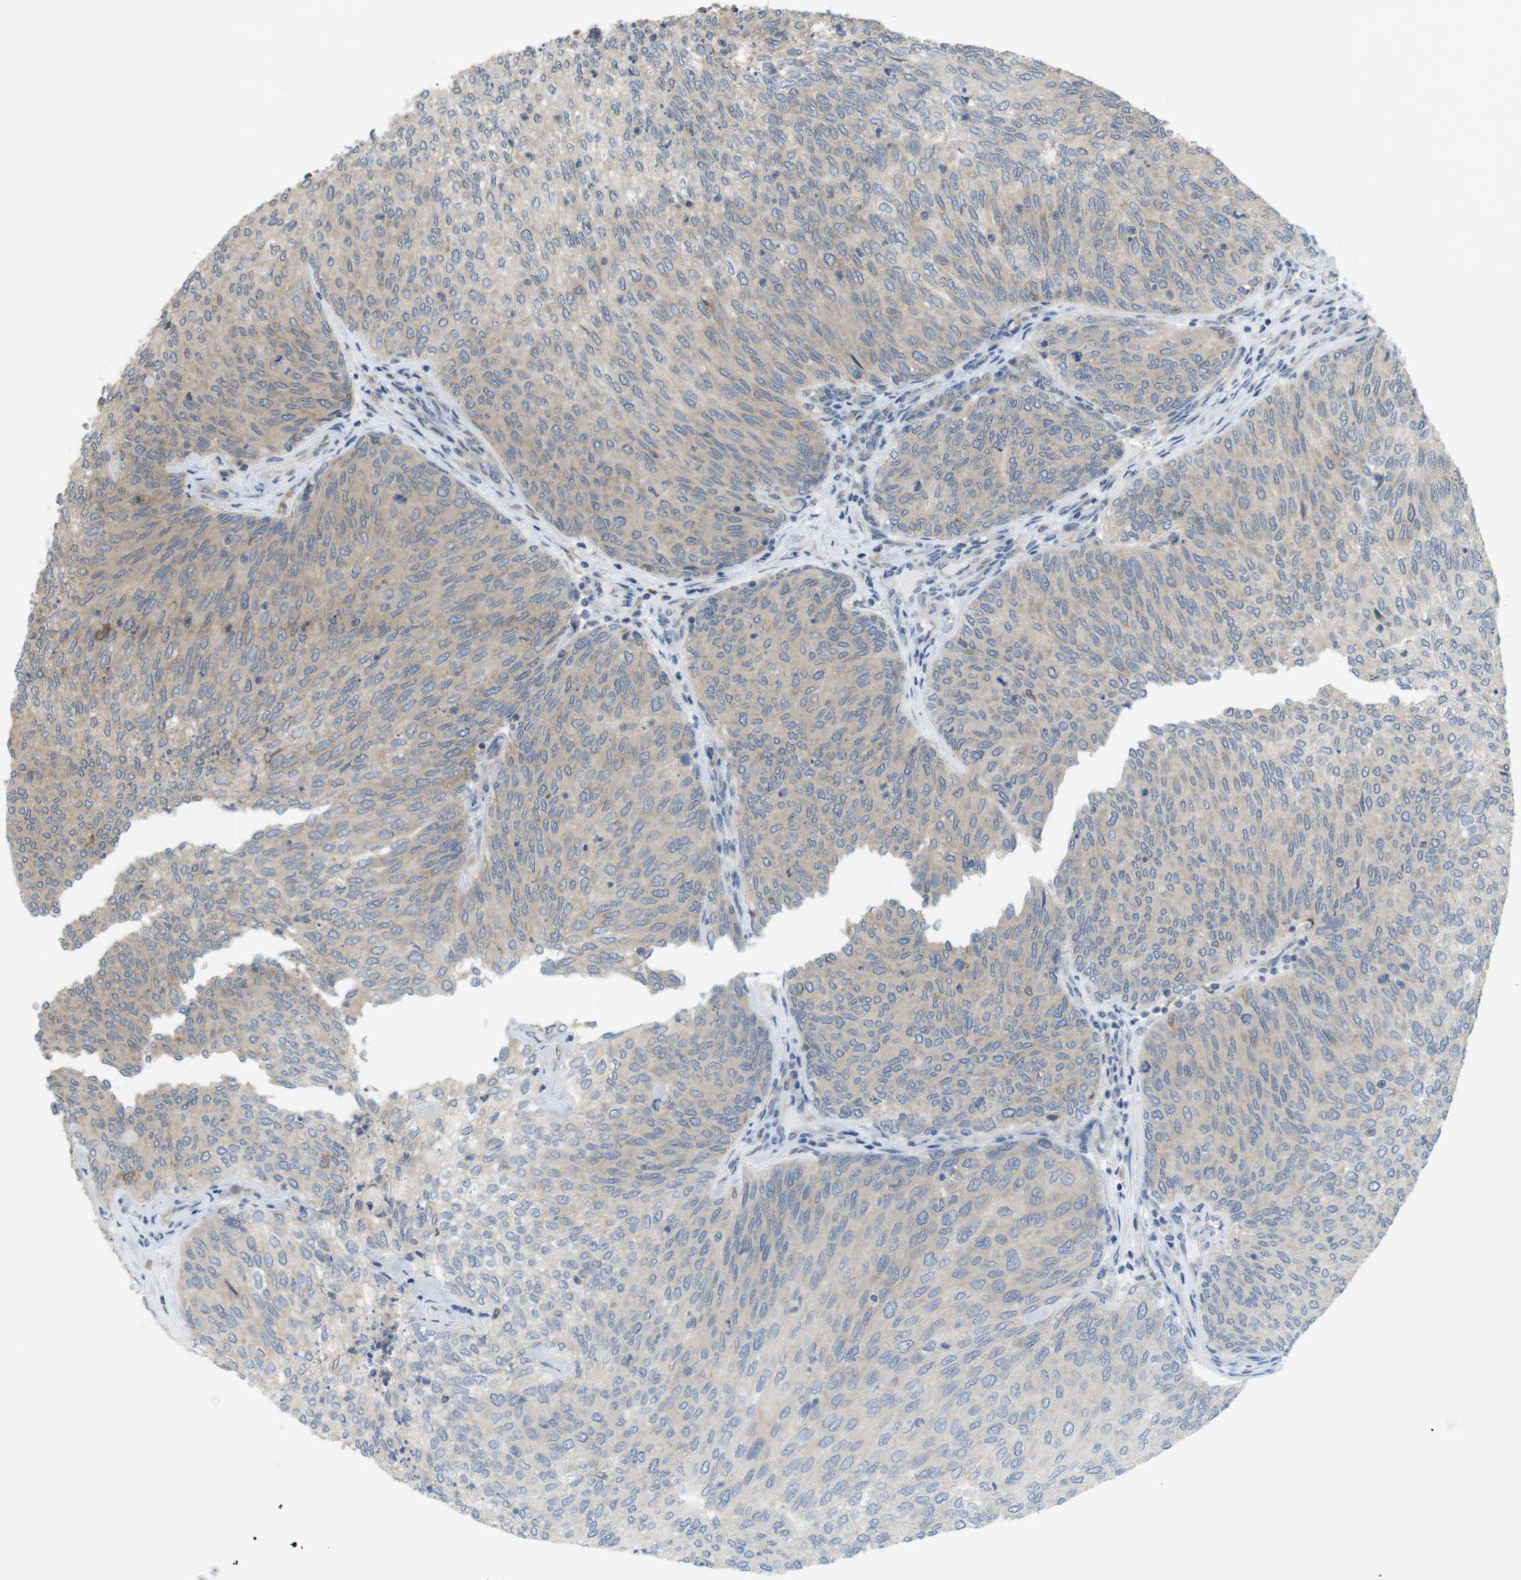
{"staining": {"intensity": "moderate", "quantity": ">75%", "location": "cytoplasmic/membranous"}, "tissue": "urothelial cancer", "cell_type": "Tumor cells", "image_type": "cancer", "snomed": [{"axis": "morphology", "description": "Urothelial carcinoma, Low grade"}, {"axis": "topography", "description": "Urinary bladder"}], "caption": "DAB (3,3'-diaminobenzidine) immunohistochemical staining of human urothelial carcinoma (low-grade) exhibits moderate cytoplasmic/membranous protein expression in about >75% of tumor cells.", "gene": "RNF130", "patient": {"sex": "female", "age": 79}}